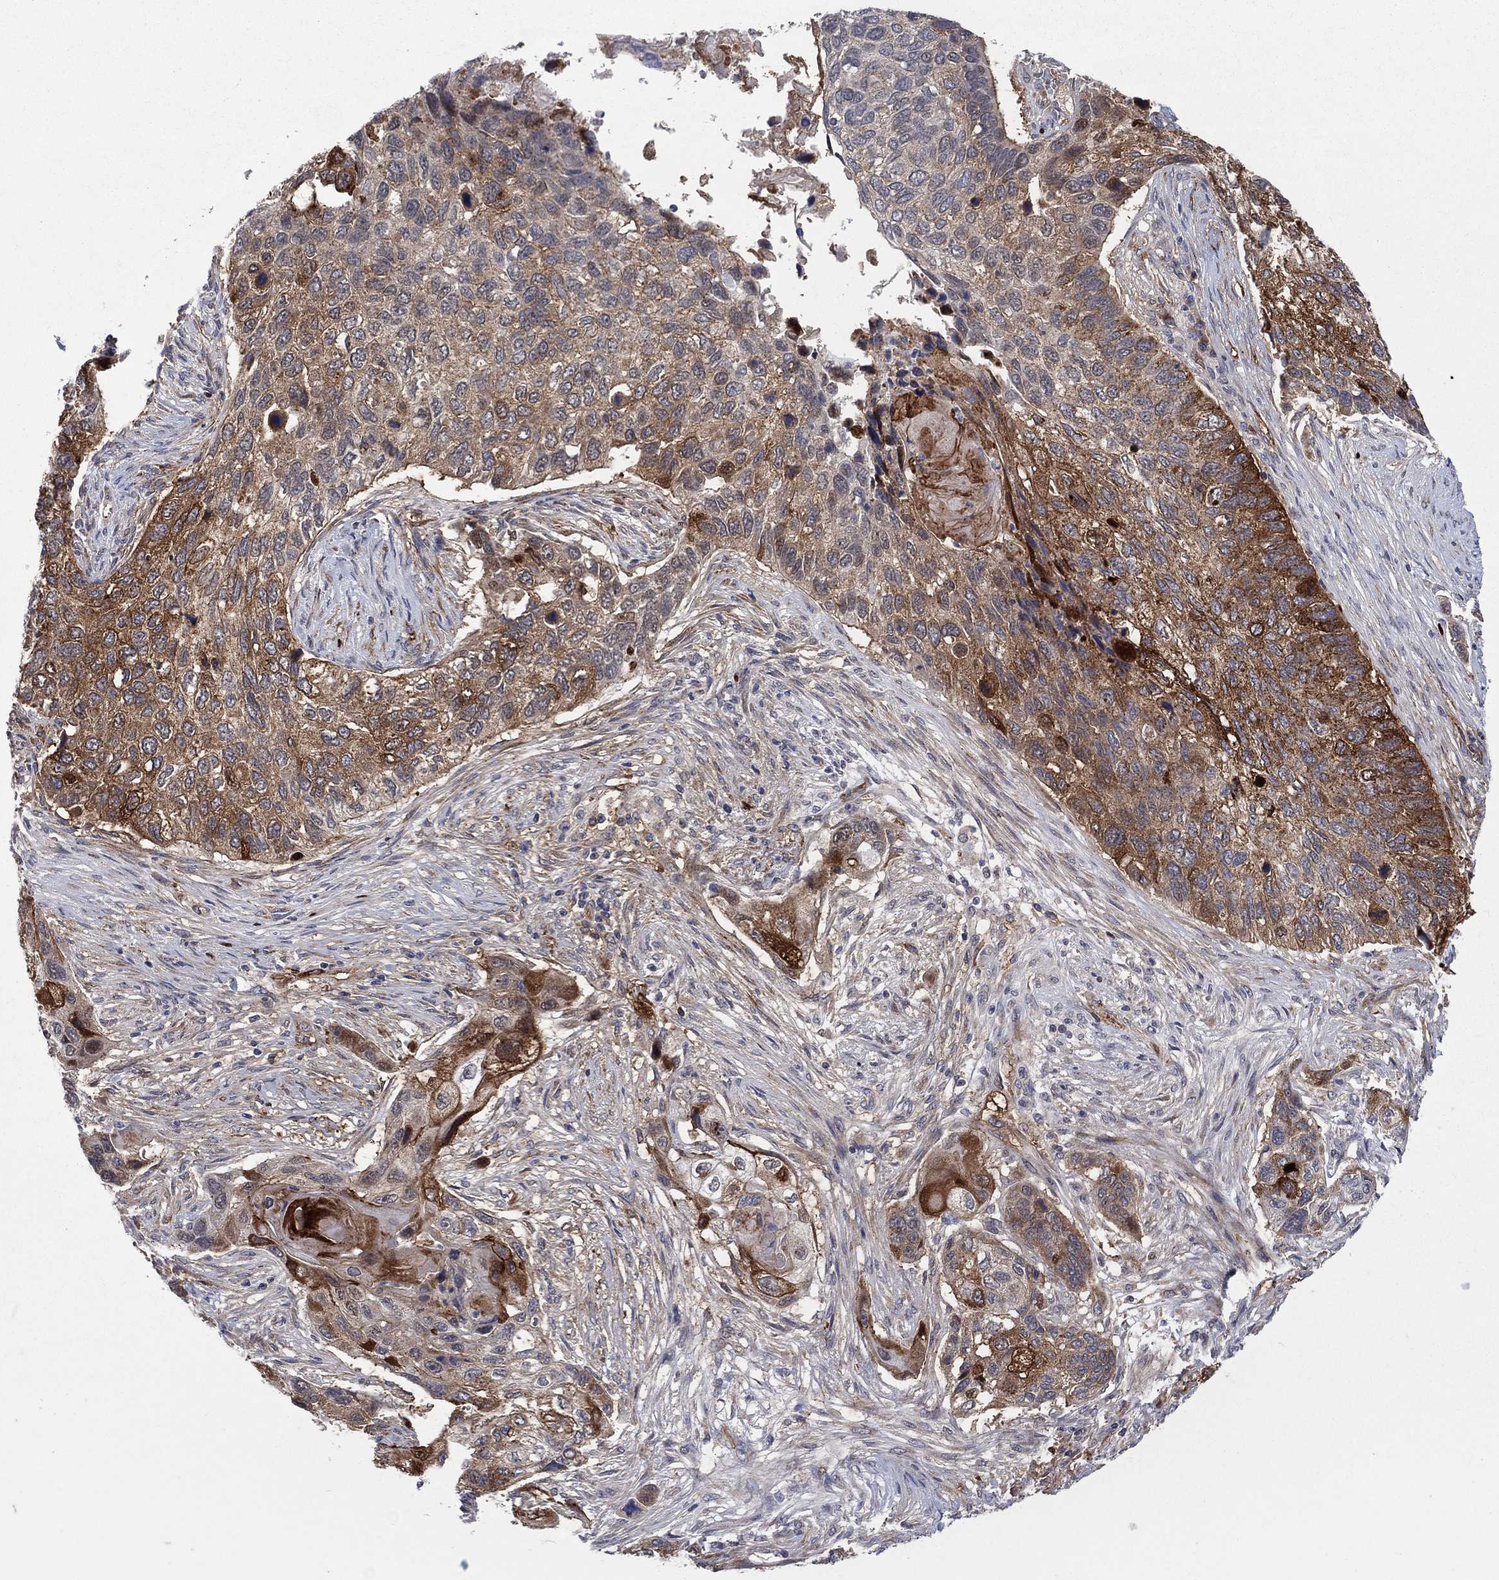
{"staining": {"intensity": "strong", "quantity": "25%-75%", "location": "cytoplasmic/membranous"}, "tissue": "lung cancer", "cell_type": "Tumor cells", "image_type": "cancer", "snomed": [{"axis": "morphology", "description": "Normal tissue, NOS"}, {"axis": "morphology", "description": "Squamous cell carcinoma, NOS"}, {"axis": "topography", "description": "Bronchus"}, {"axis": "topography", "description": "Lung"}], "caption": "Human lung squamous cell carcinoma stained for a protein (brown) reveals strong cytoplasmic/membranous positive positivity in approximately 25%-75% of tumor cells.", "gene": "SDC1", "patient": {"sex": "male", "age": 69}}